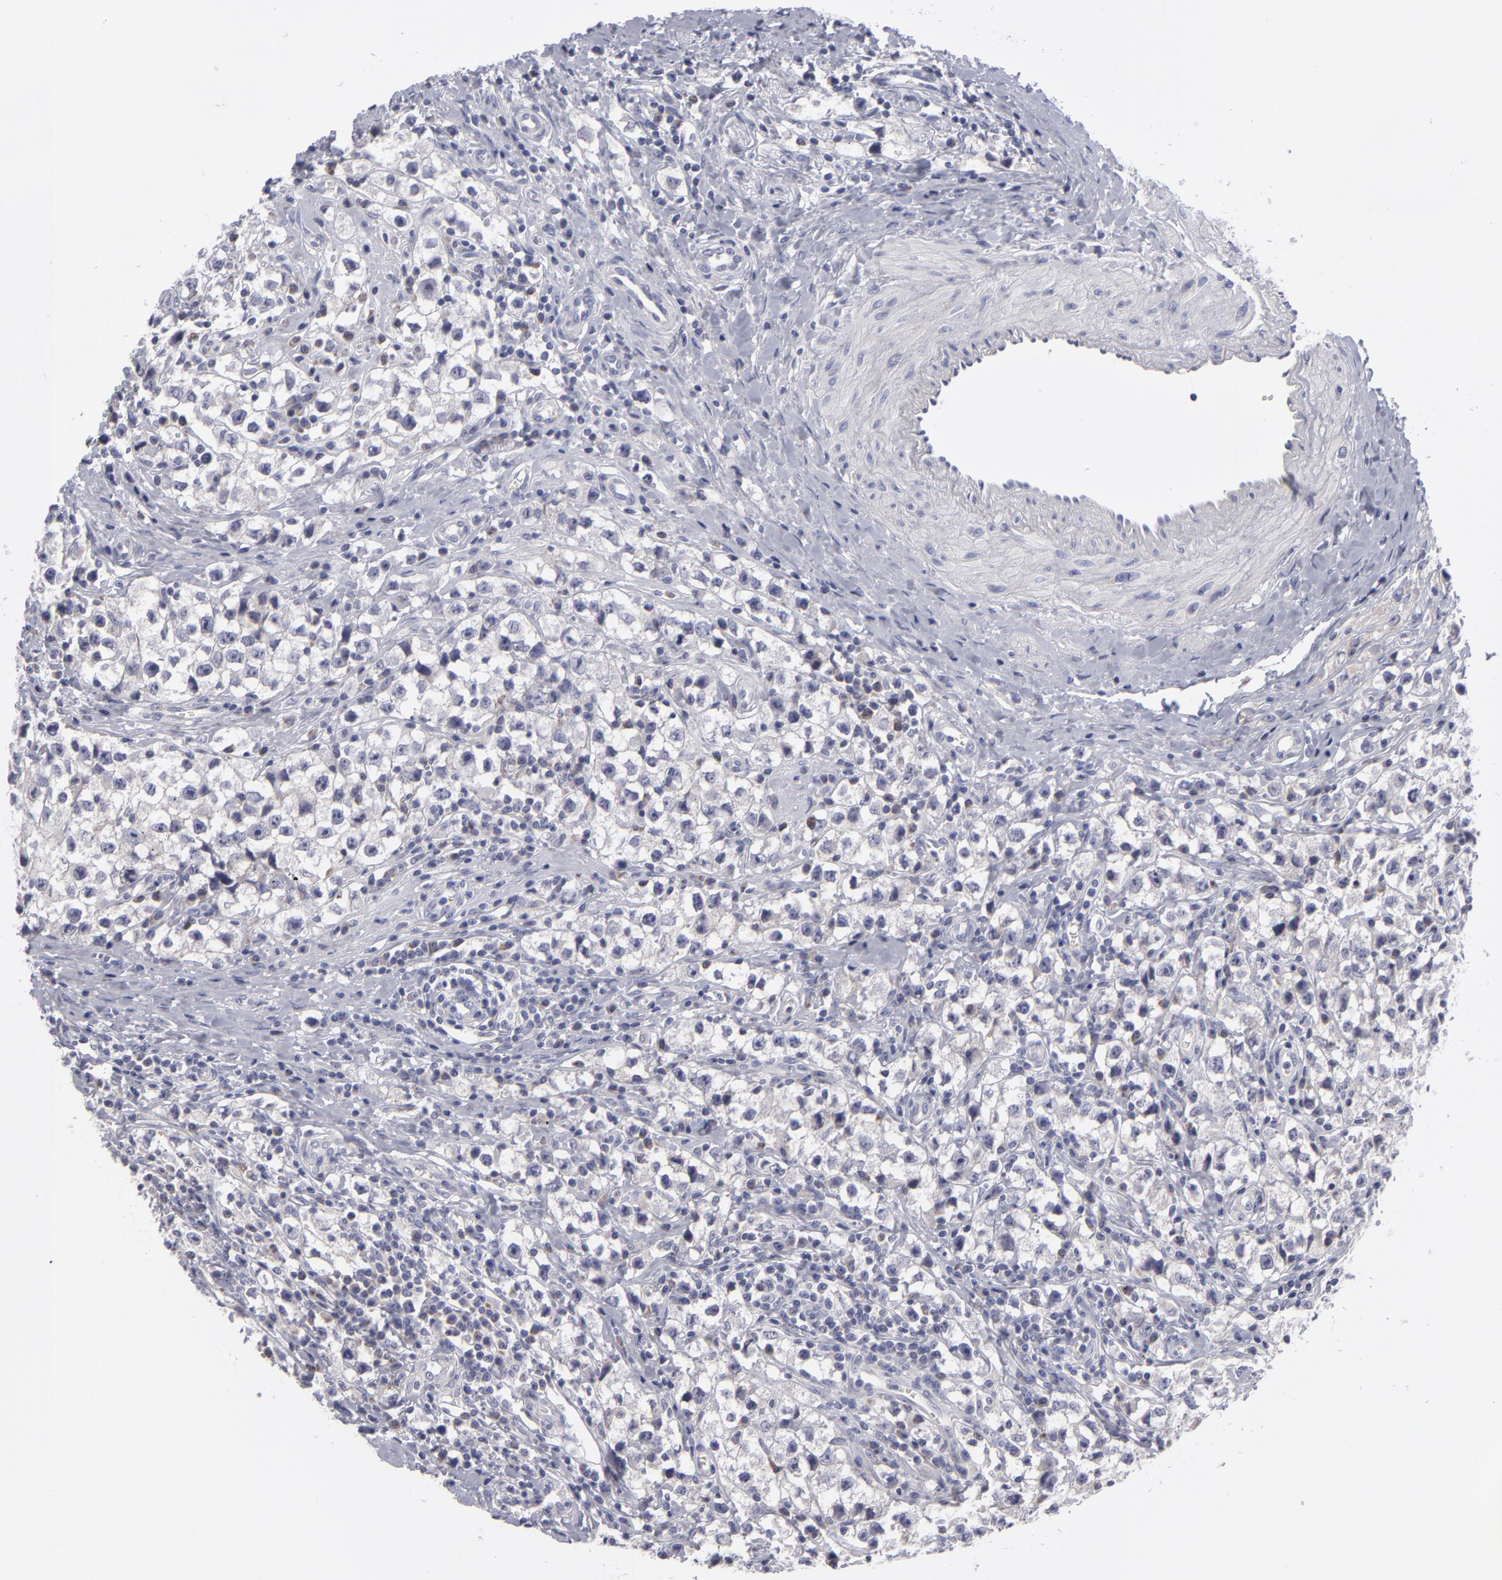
{"staining": {"intensity": "negative", "quantity": "none", "location": "none"}, "tissue": "testis cancer", "cell_type": "Tumor cells", "image_type": "cancer", "snomed": [{"axis": "morphology", "description": "Seminoma, NOS"}, {"axis": "topography", "description": "Testis"}], "caption": "IHC histopathology image of neoplastic tissue: human testis cancer (seminoma) stained with DAB shows no significant protein positivity in tumor cells. Nuclei are stained in blue.", "gene": "ATP2B3", "patient": {"sex": "male", "age": 35}}